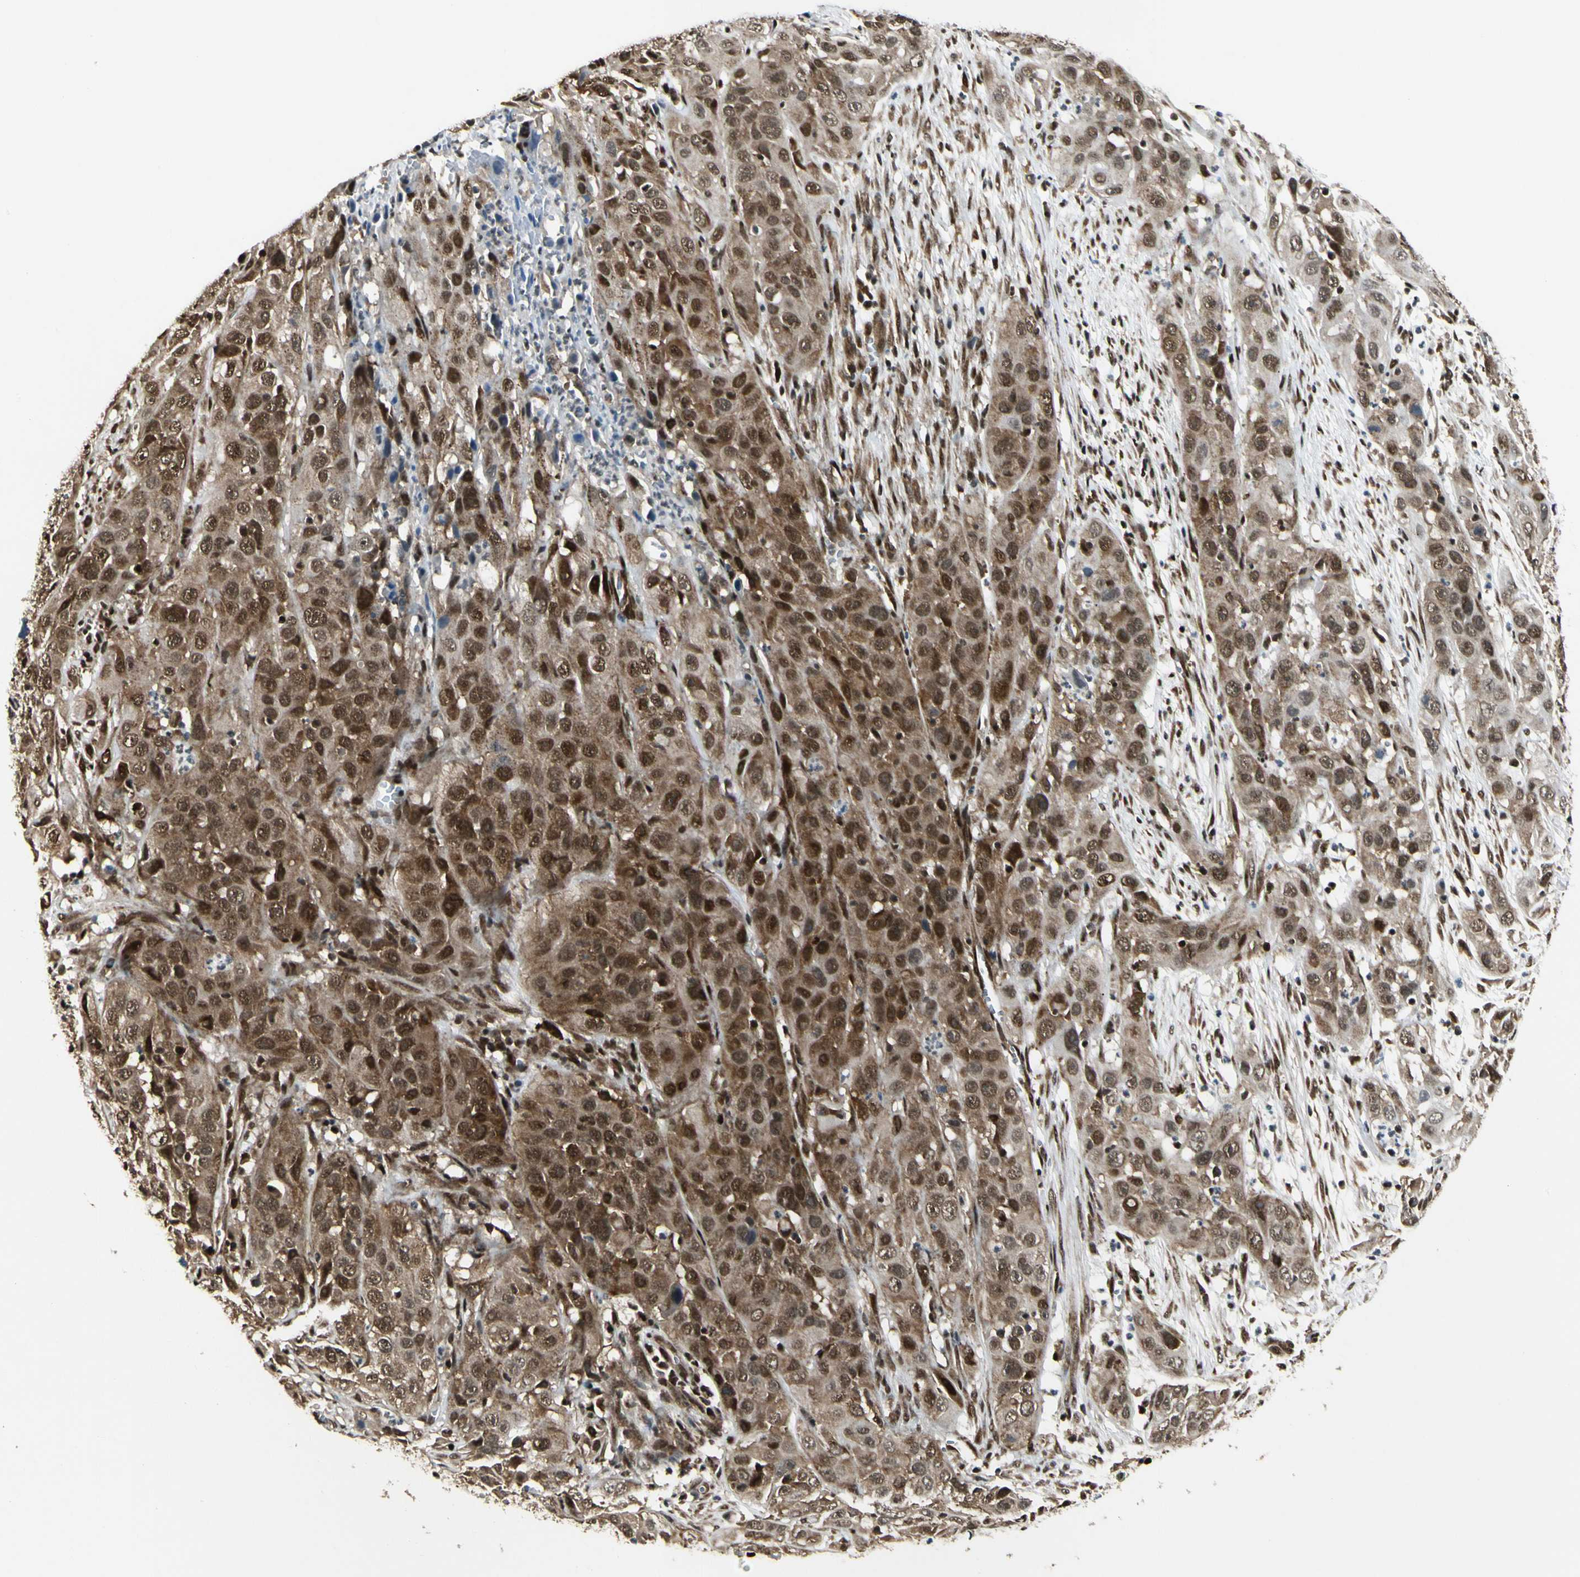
{"staining": {"intensity": "strong", "quantity": ">75%", "location": "cytoplasmic/membranous,nuclear"}, "tissue": "cervical cancer", "cell_type": "Tumor cells", "image_type": "cancer", "snomed": [{"axis": "morphology", "description": "Squamous cell carcinoma, NOS"}, {"axis": "topography", "description": "Cervix"}], "caption": "Protein expression analysis of human cervical squamous cell carcinoma reveals strong cytoplasmic/membranous and nuclear positivity in about >75% of tumor cells. Ihc stains the protein in brown and the nuclei are stained blue.", "gene": "FUS", "patient": {"sex": "female", "age": 32}}